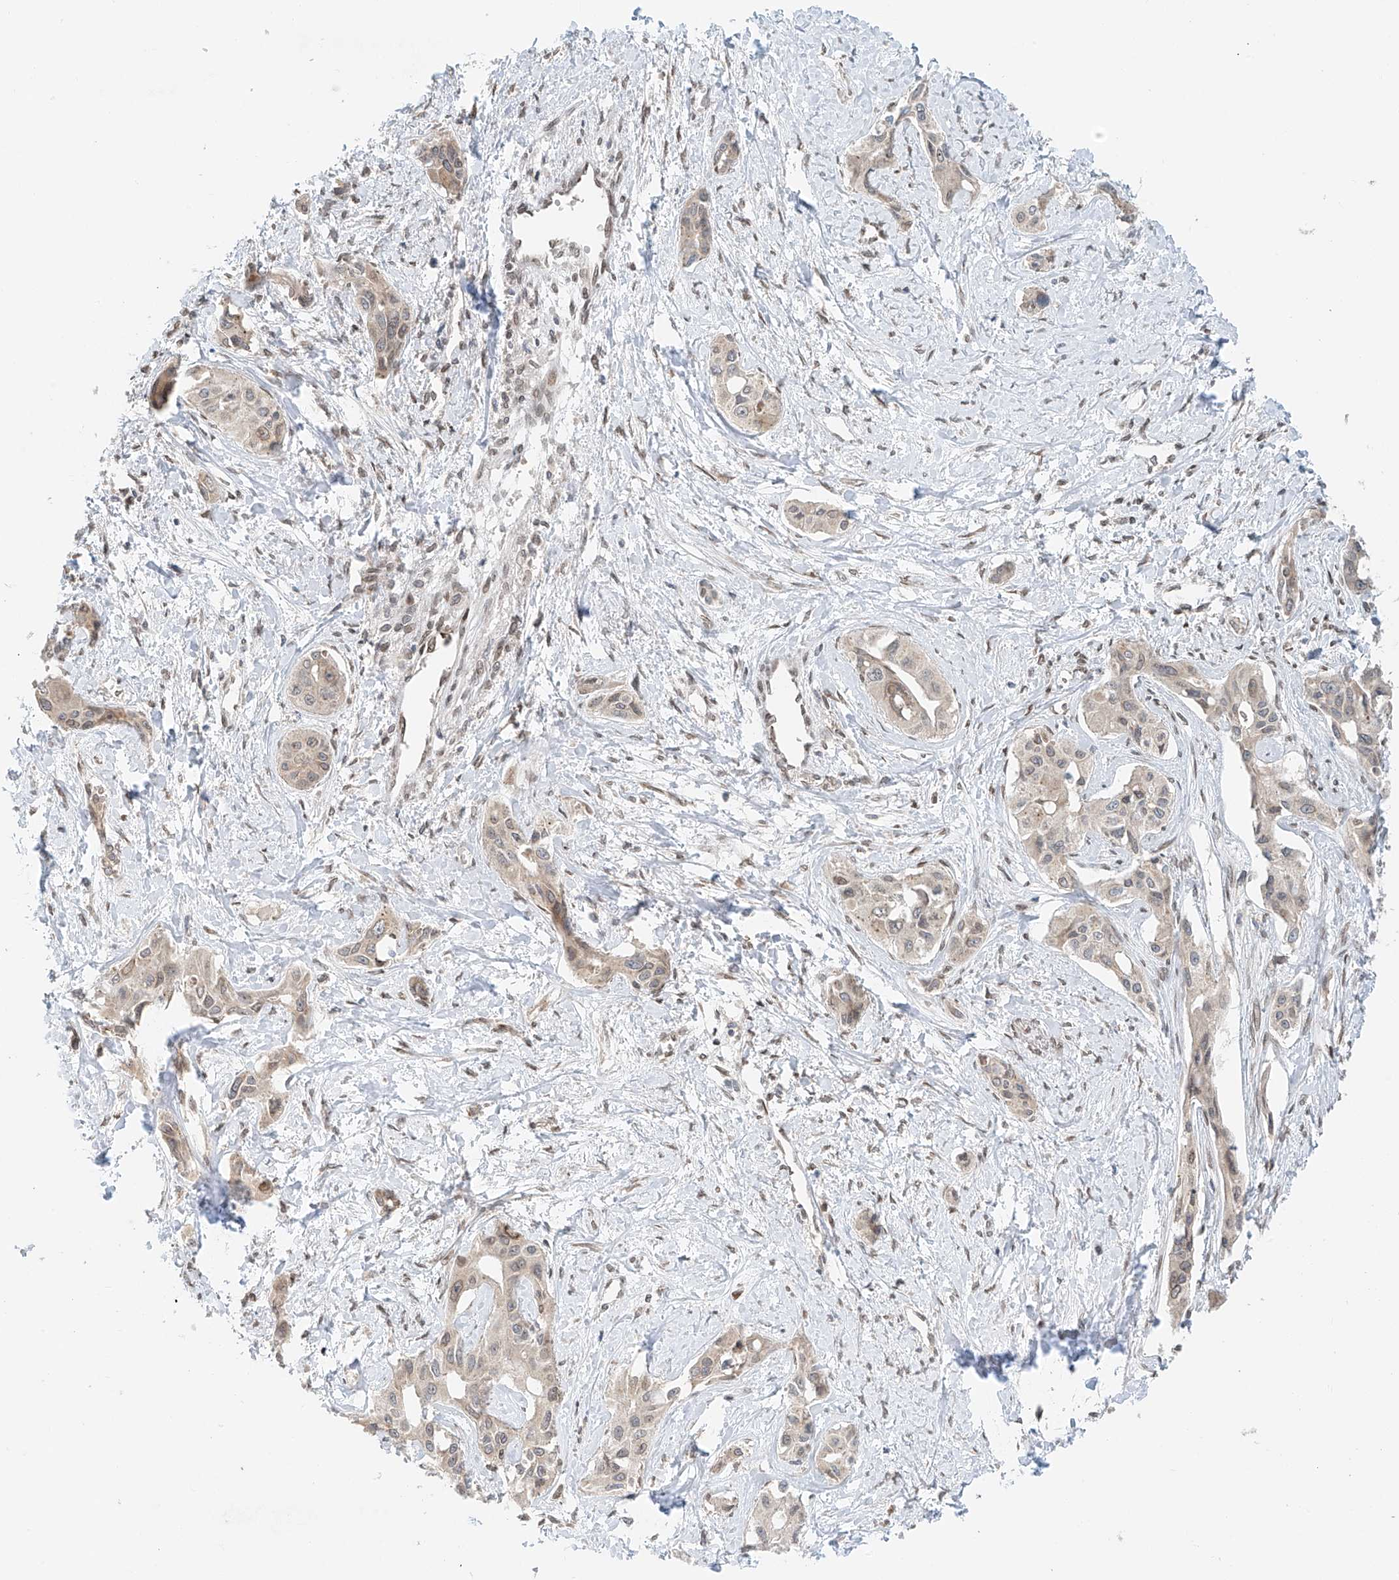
{"staining": {"intensity": "weak", "quantity": "<25%", "location": "cytoplasmic/membranous"}, "tissue": "liver cancer", "cell_type": "Tumor cells", "image_type": "cancer", "snomed": [{"axis": "morphology", "description": "Cholangiocarcinoma"}, {"axis": "topography", "description": "Liver"}], "caption": "This is a image of immunohistochemistry staining of liver cancer, which shows no positivity in tumor cells.", "gene": "STARD9", "patient": {"sex": "male", "age": 59}}